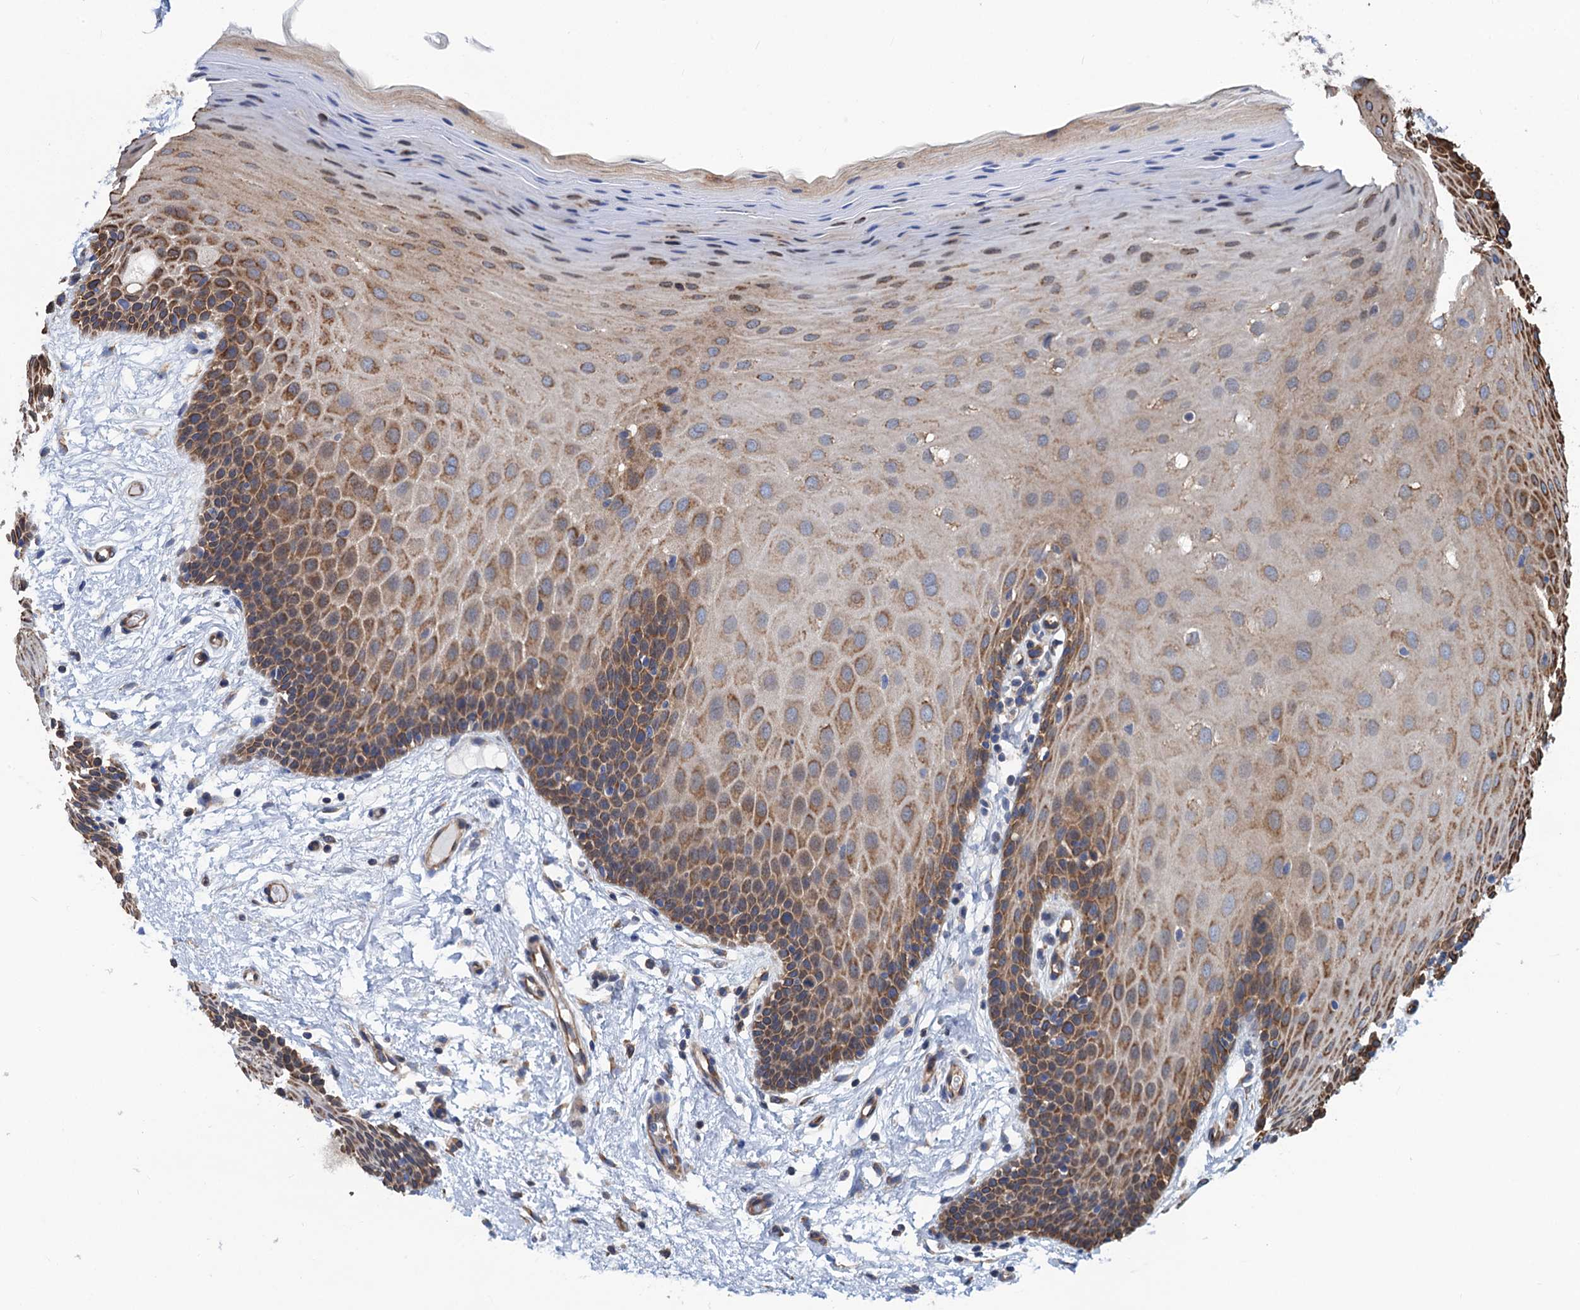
{"staining": {"intensity": "strong", "quantity": "25%-75%", "location": "cytoplasmic/membranous"}, "tissue": "oral mucosa", "cell_type": "Squamous epithelial cells", "image_type": "normal", "snomed": [{"axis": "morphology", "description": "Normal tissue, NOS"}, {"axis": "topography", "description": "Oral tissue"}, {"axis": "topography", "description": "Tounge, NOS"}], "caption": "The micrograph exhibits staining of normal oral mucosa, revealing strong cytoplasmic/membranous protein staining (brown color) within squamous epithelial cells.", "gene": "SLC12A7", "patient": {"sex": "male", "age": 47}}